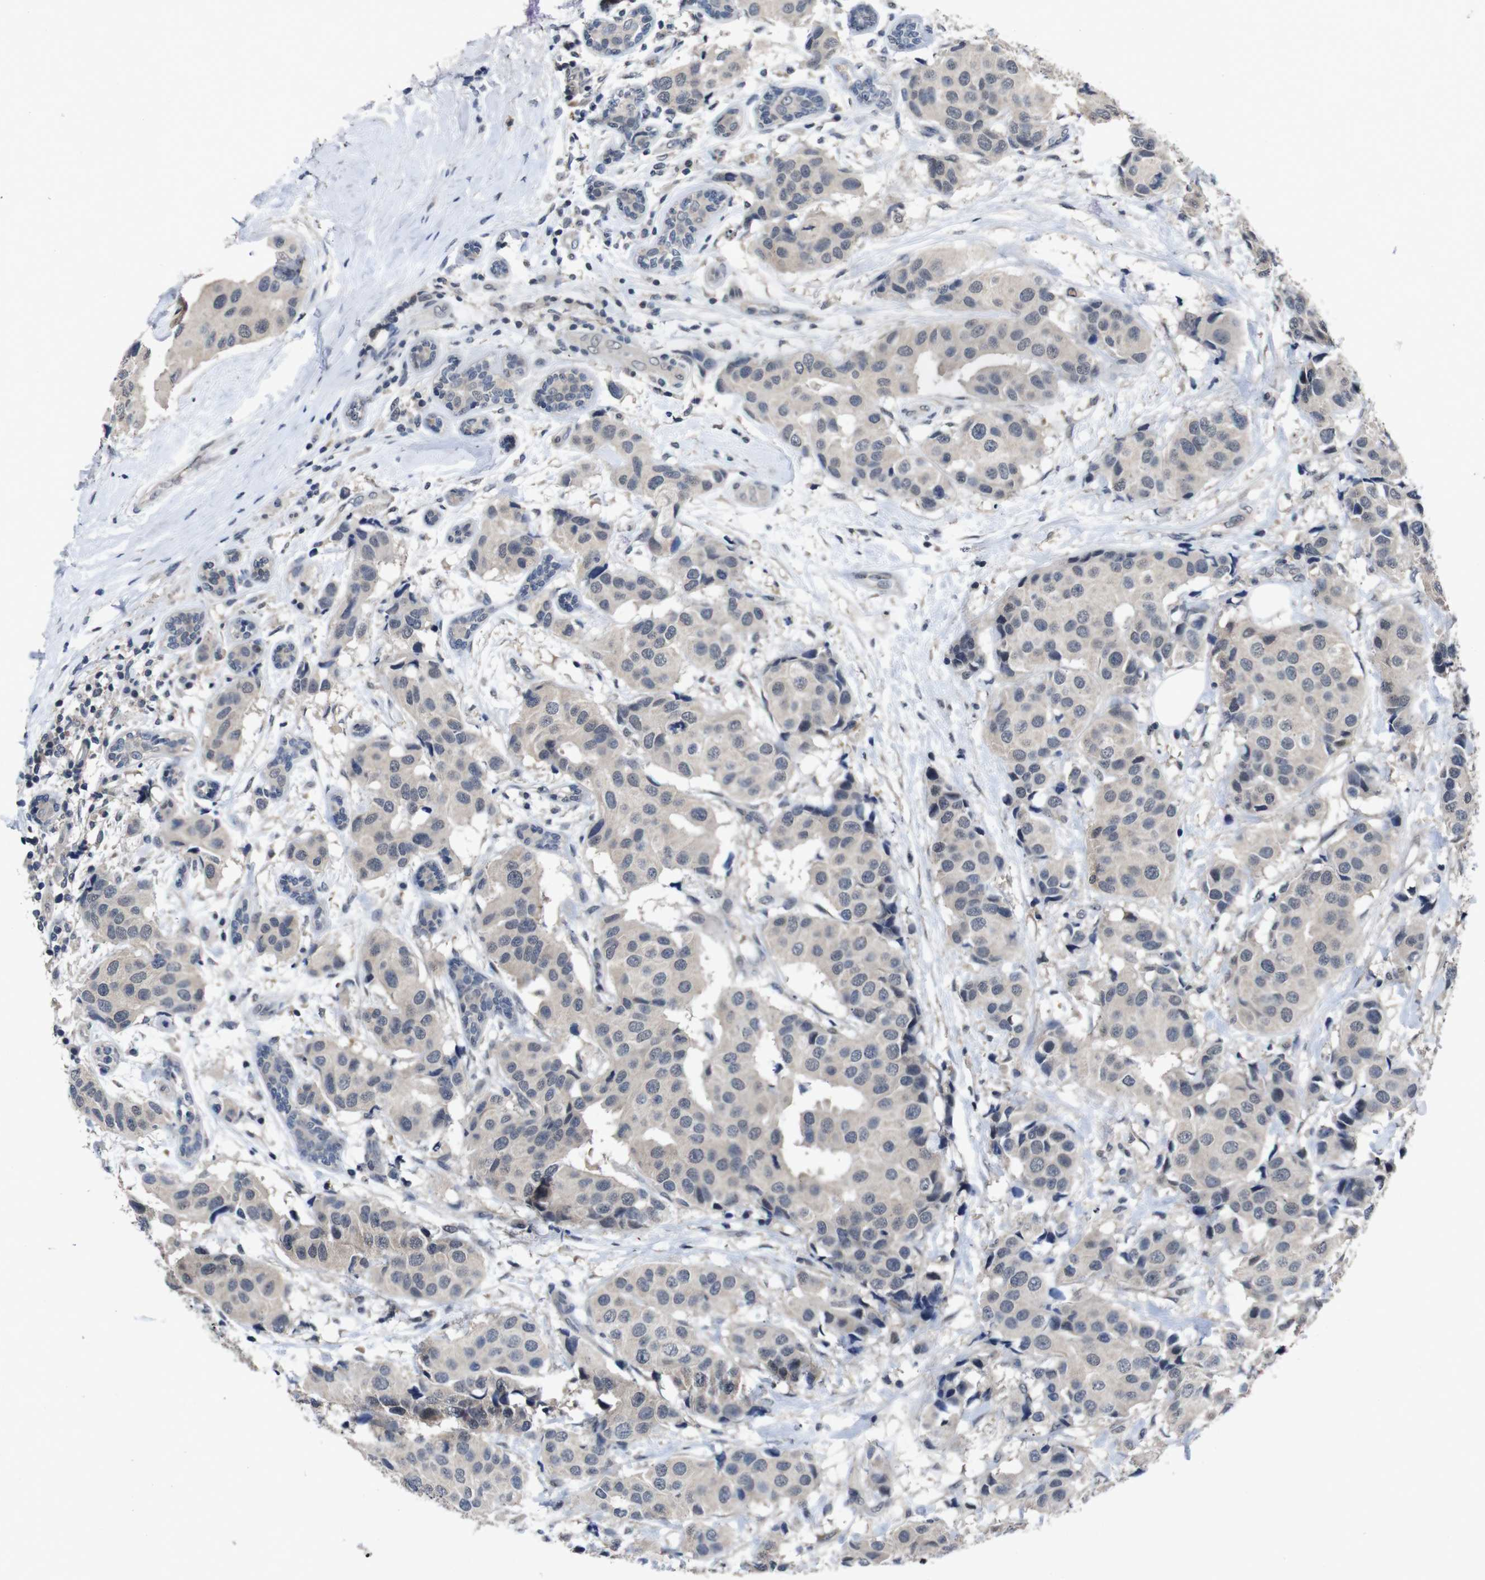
{"staining": {"intensity": "negative", "quantity": "none", "location": "none"}, "tissue": "breast cancer", "cell_type": "Tumor cells", "image_type": "cancer", "snomed": [{"axis": "morphology", "description": "Normal tissue, NOS"}, {"axis": "morphology", "description": "Duct carcinoma"}, {"axis": "topography", "description": "Breast"}], "caption": "An image of human breast cancer (infiltrating ductal carcinoma) is negative for staining in tumor cells.", "gene": "AKT3", "patient": {"sex": "female", "age": 39}}